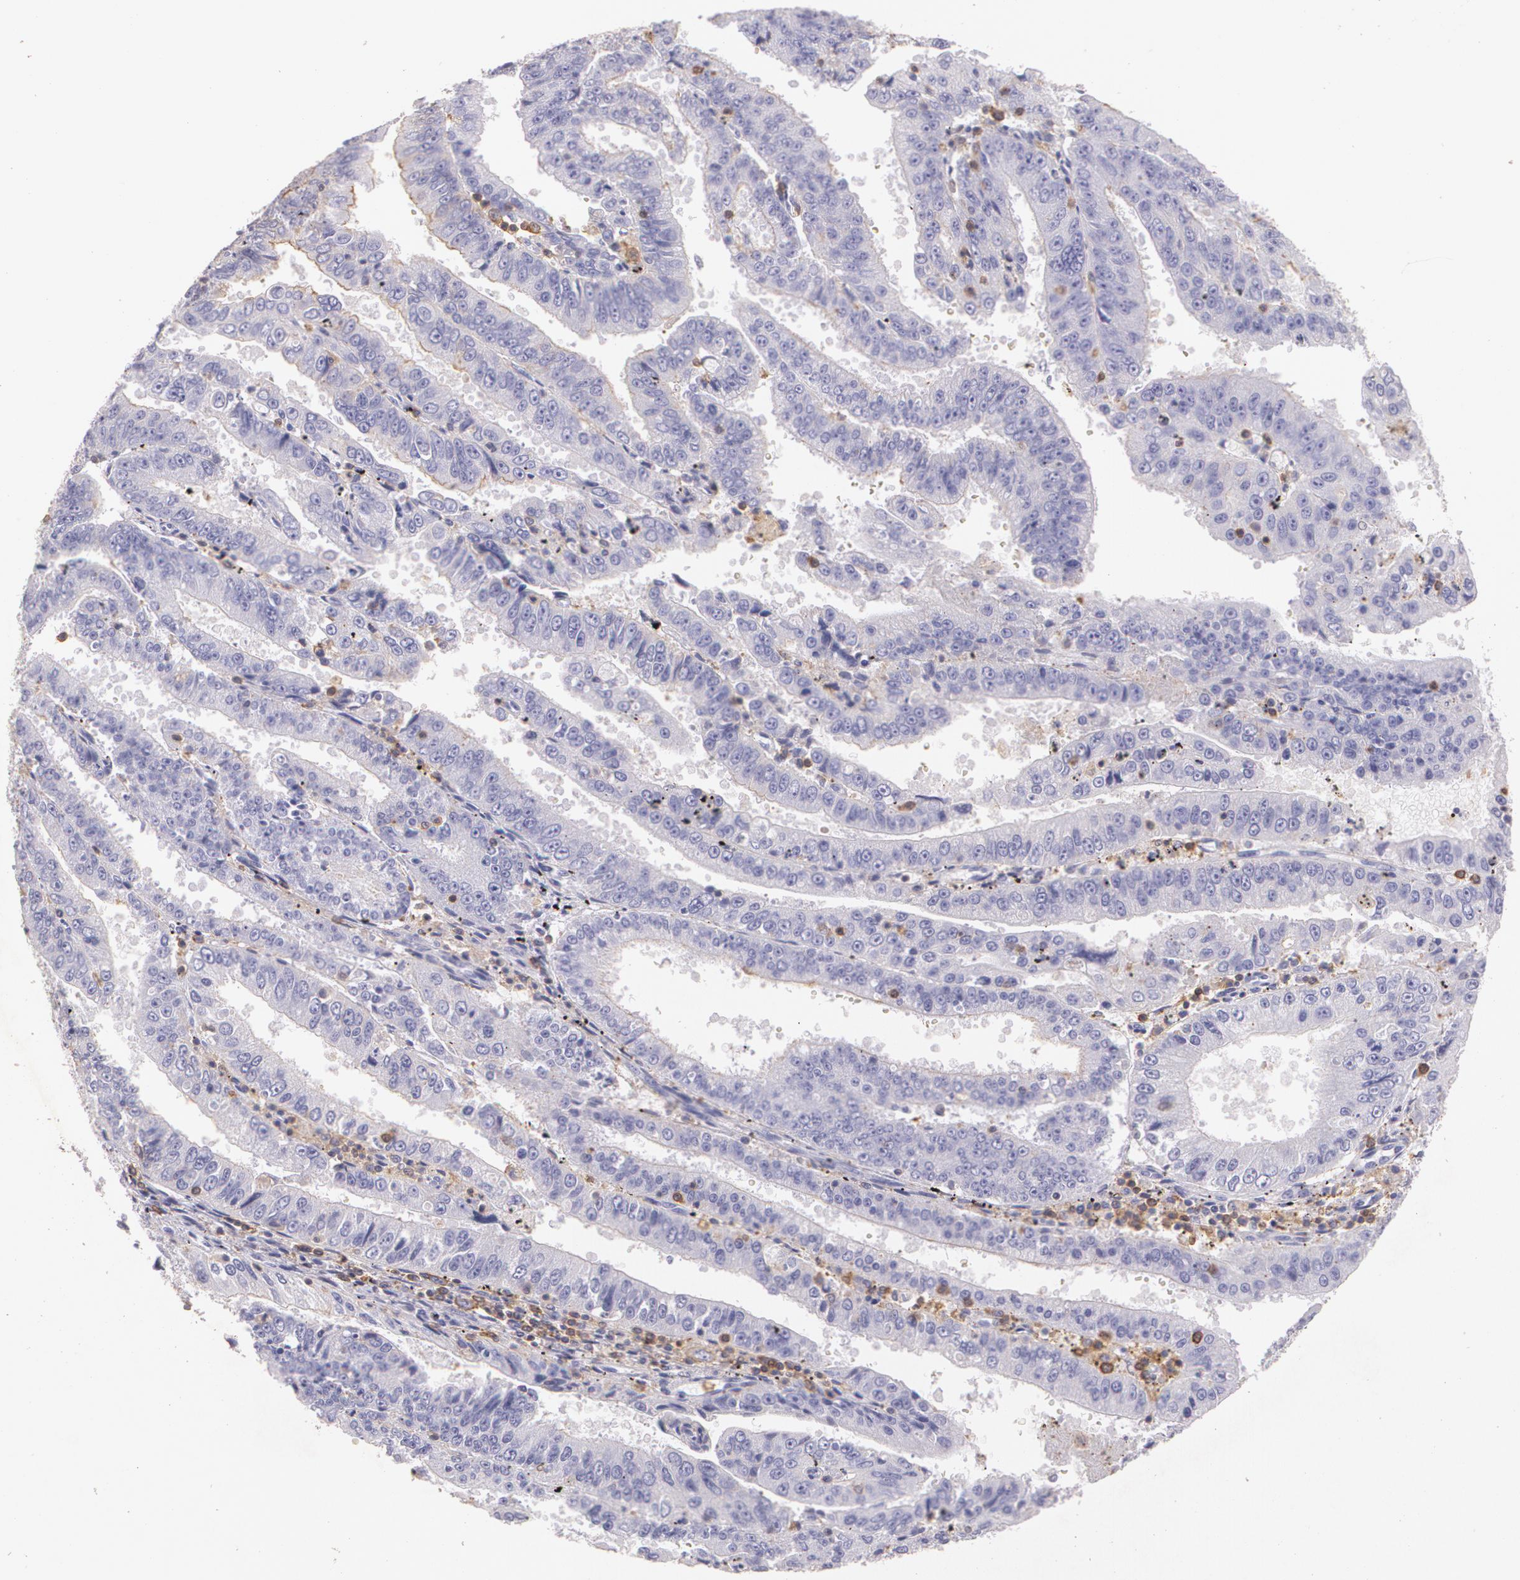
{"staining": {"intensity": "weak", "quantity": "25%-75%", "location": "cytoplasmic/membranous"}, "tissue": "endometrial cancer", "cell_type": "Tumor cells", "image_type": "cancer", "snomed": [{"axis": "morphology", "description": "Adenocarcinoma, NOS"}, {"axis": "topography", "description": "Endometrium"}], "caption": "This image exhibits immunohistochemistry (IHC) staining of human adenocarcinoma (endometrial), with low weak cytoplasmic/membranous positivity in about 25%-75% of tumor cells.", "gene": "TGFBR1", "patient": {"sex": "female", "age": 59}}